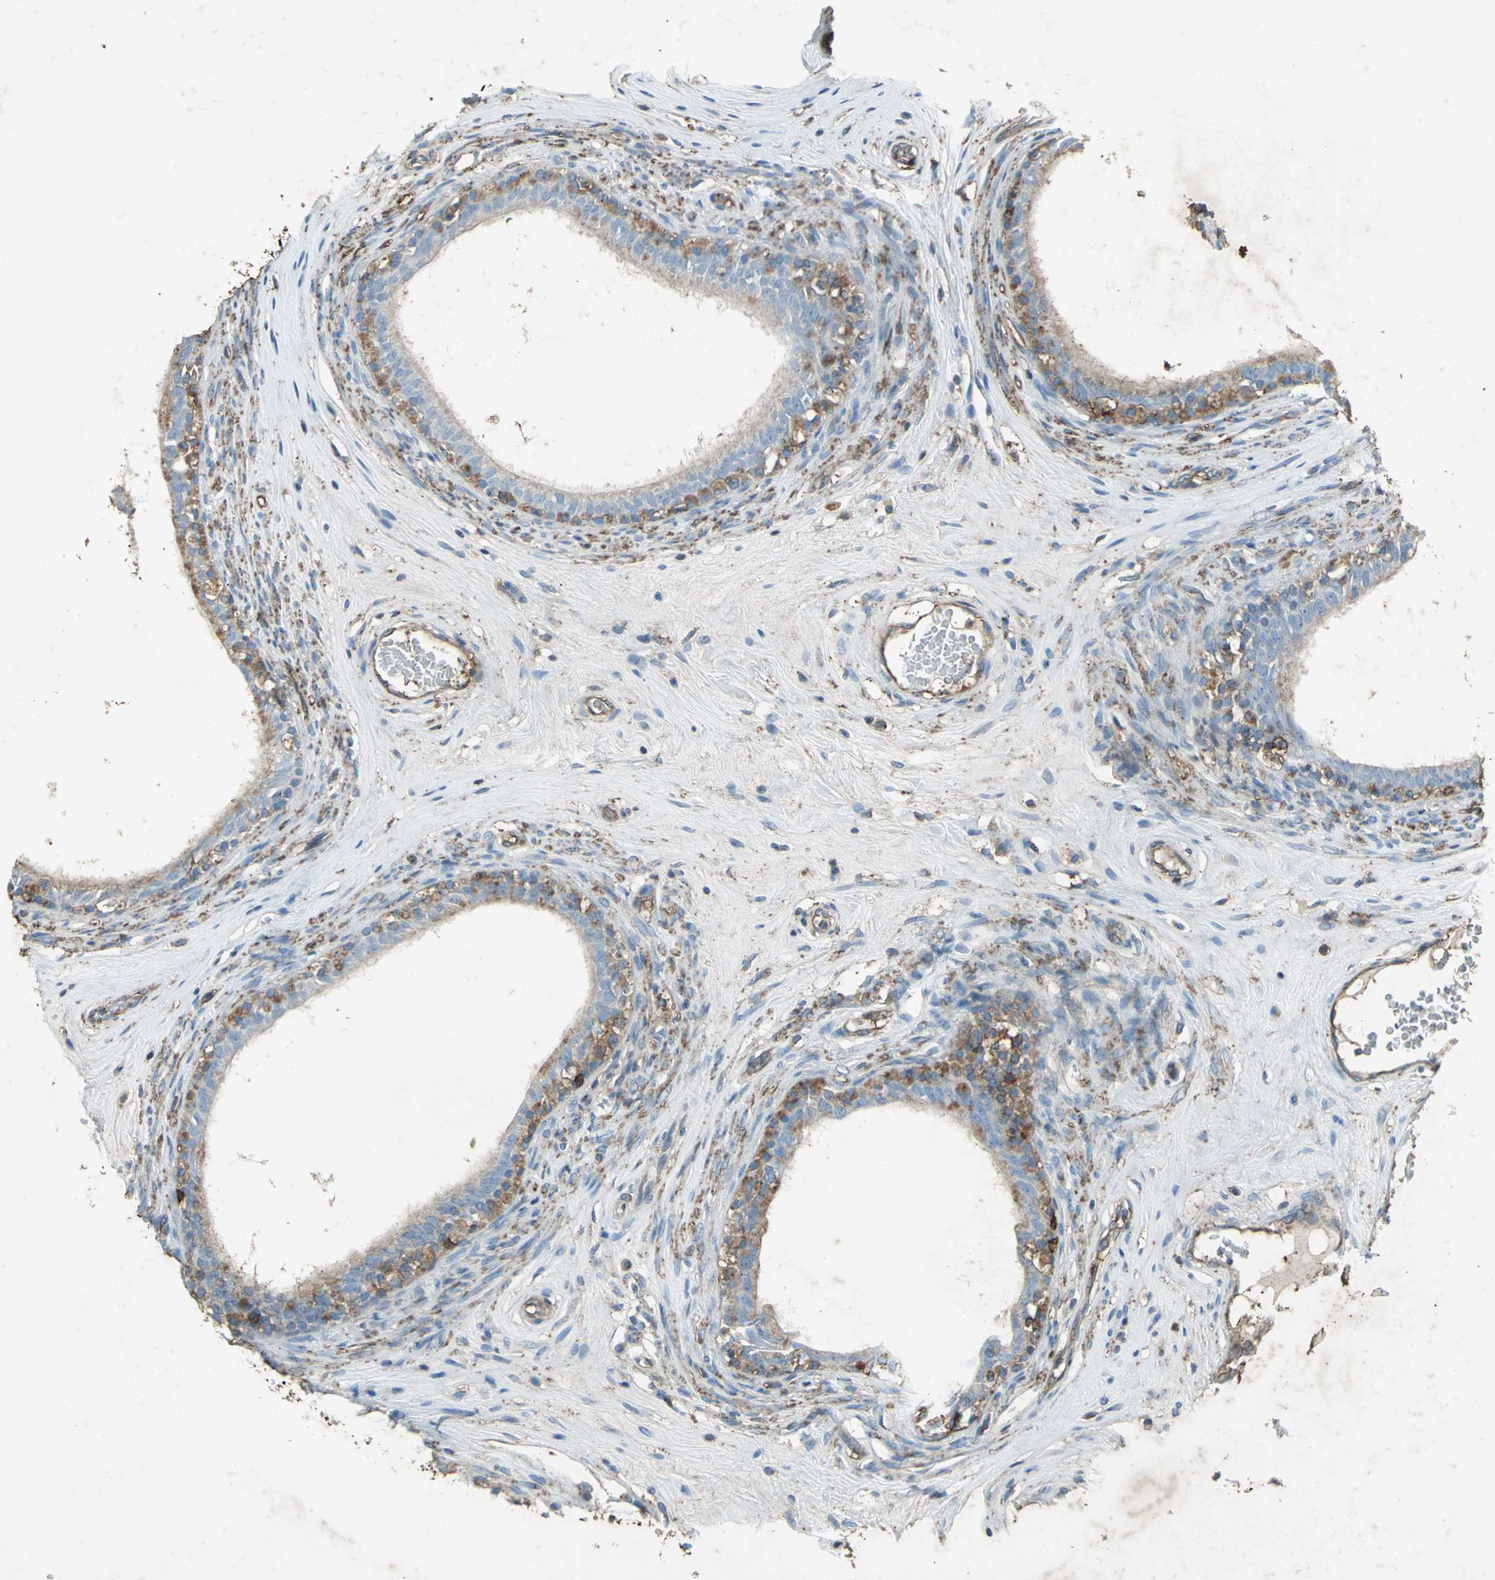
{"staining": {"intensity": "moderate", "quantity": "25%-75%", "location": "cytoplasmic/membranous"}, "tissue": "epididymis", "cell_type": "Glandular cells", "image_type": "normal", "snomed": [{"axis": "morphology", "description": "Normal tissue, NOS"}, {"axis": "morphology", "description": "Inflammation, NOS"}, {"axis": "topography", "description": "Epididymis"}], "caption": "Immunohistochemical staining of normal epididymis demonstrates medium levels of moderate cytoplasmic/membranous staining in approximately 25%-75% of glandular cells.", "gene": "CCR6", "patient": {"sex": "male", "age": 84}}